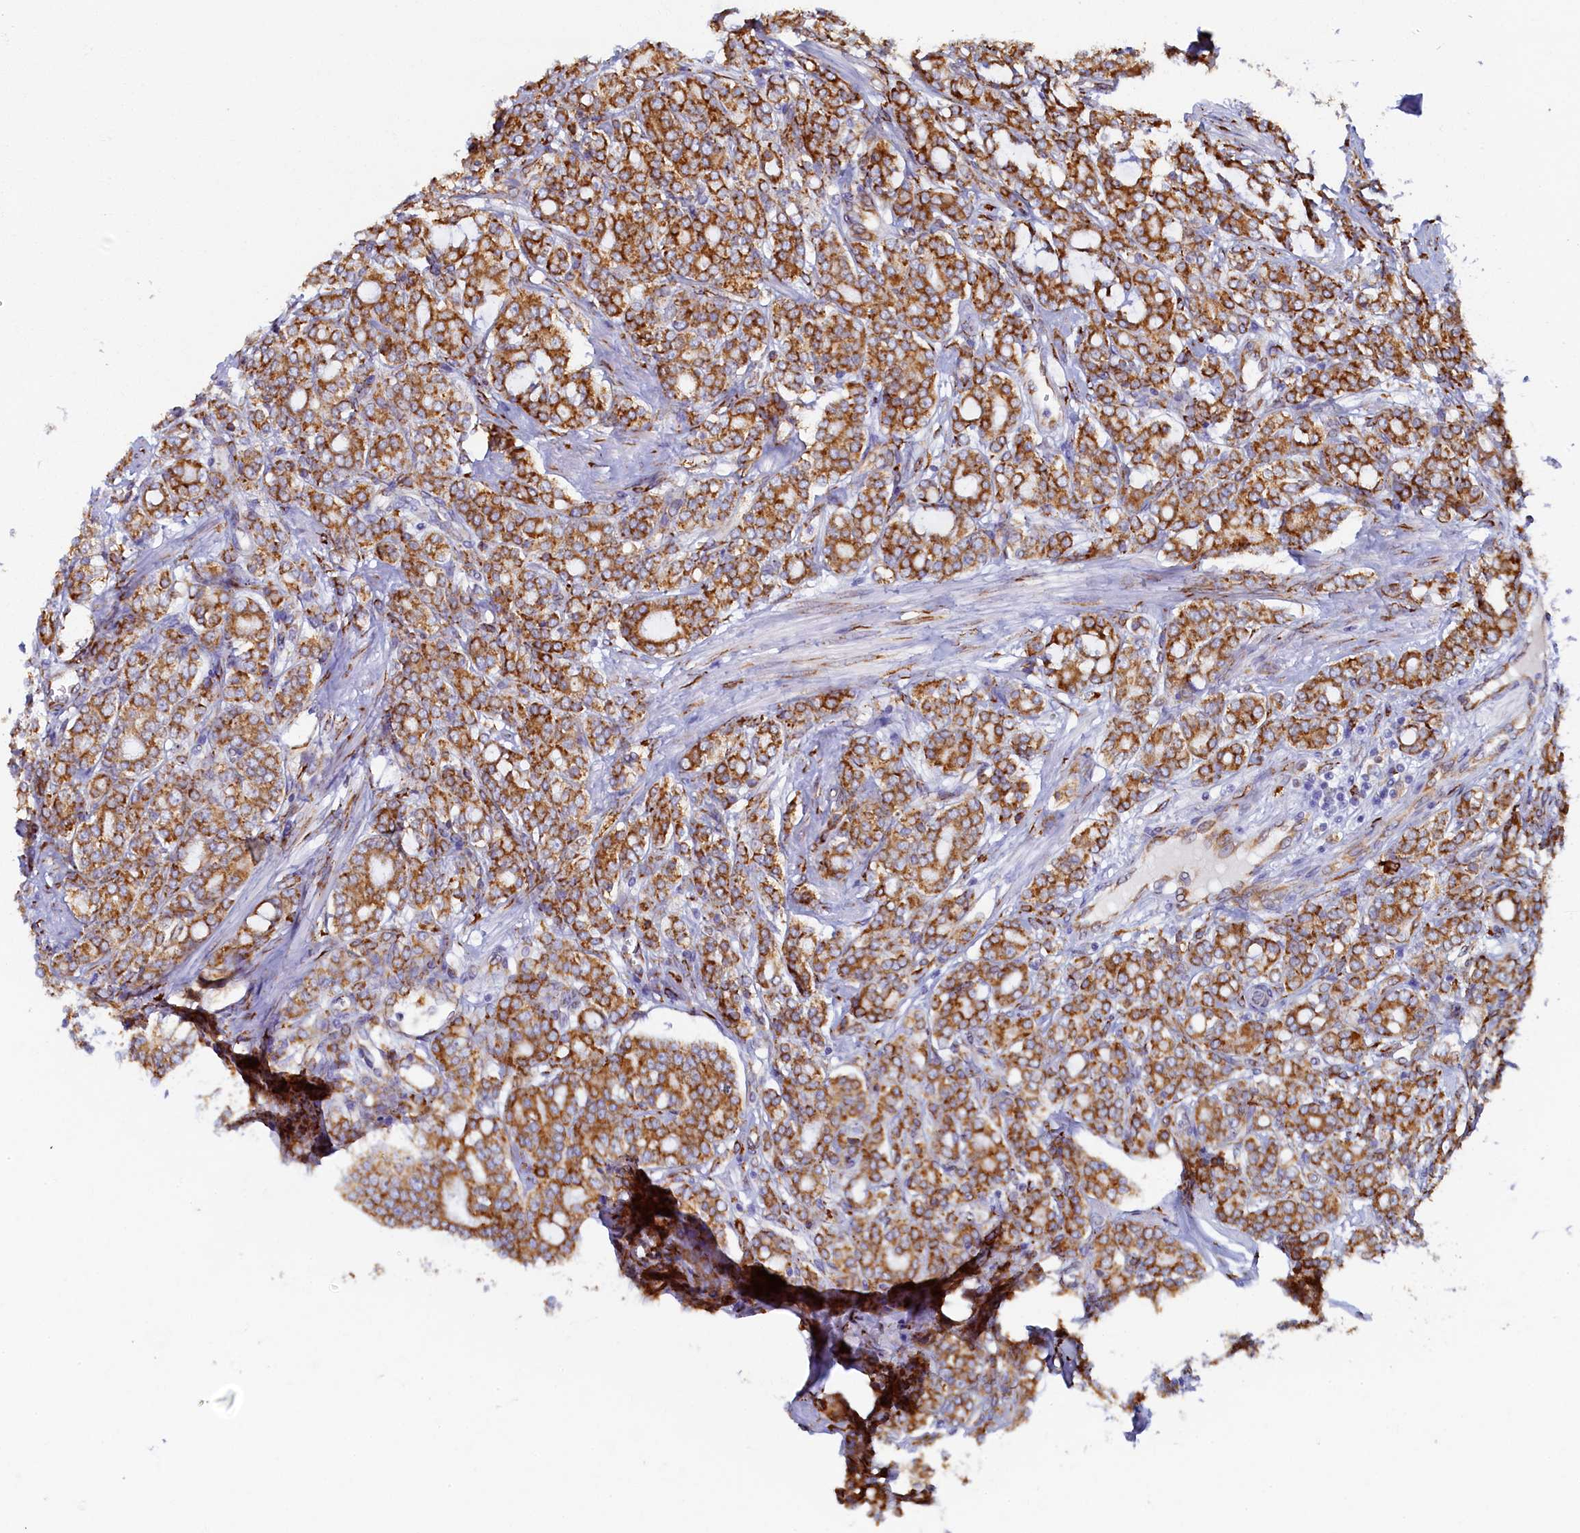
{"staining": {"intensity": "strong", "quantity": ">75%", "location": "cytoplasmic/membranous"}, "tissue": "prostate cancer", "cell_type": "Tumor cells", "image_type": "cancer", "snomed": [{"axis": "morphology", "description": "Adenocarcinoma, High grade"}, {"axis": "topography", "description": "Prostate"}], "caption": "Prostate adenocarcinoma (high-grade) was stained to show a protein in brown. There is high levels of strong cytoplasmic/membranous expression in about >75% of tumor cells.", "gene": "TMEM18", "patient": {"sex": "male", "age": 62}}